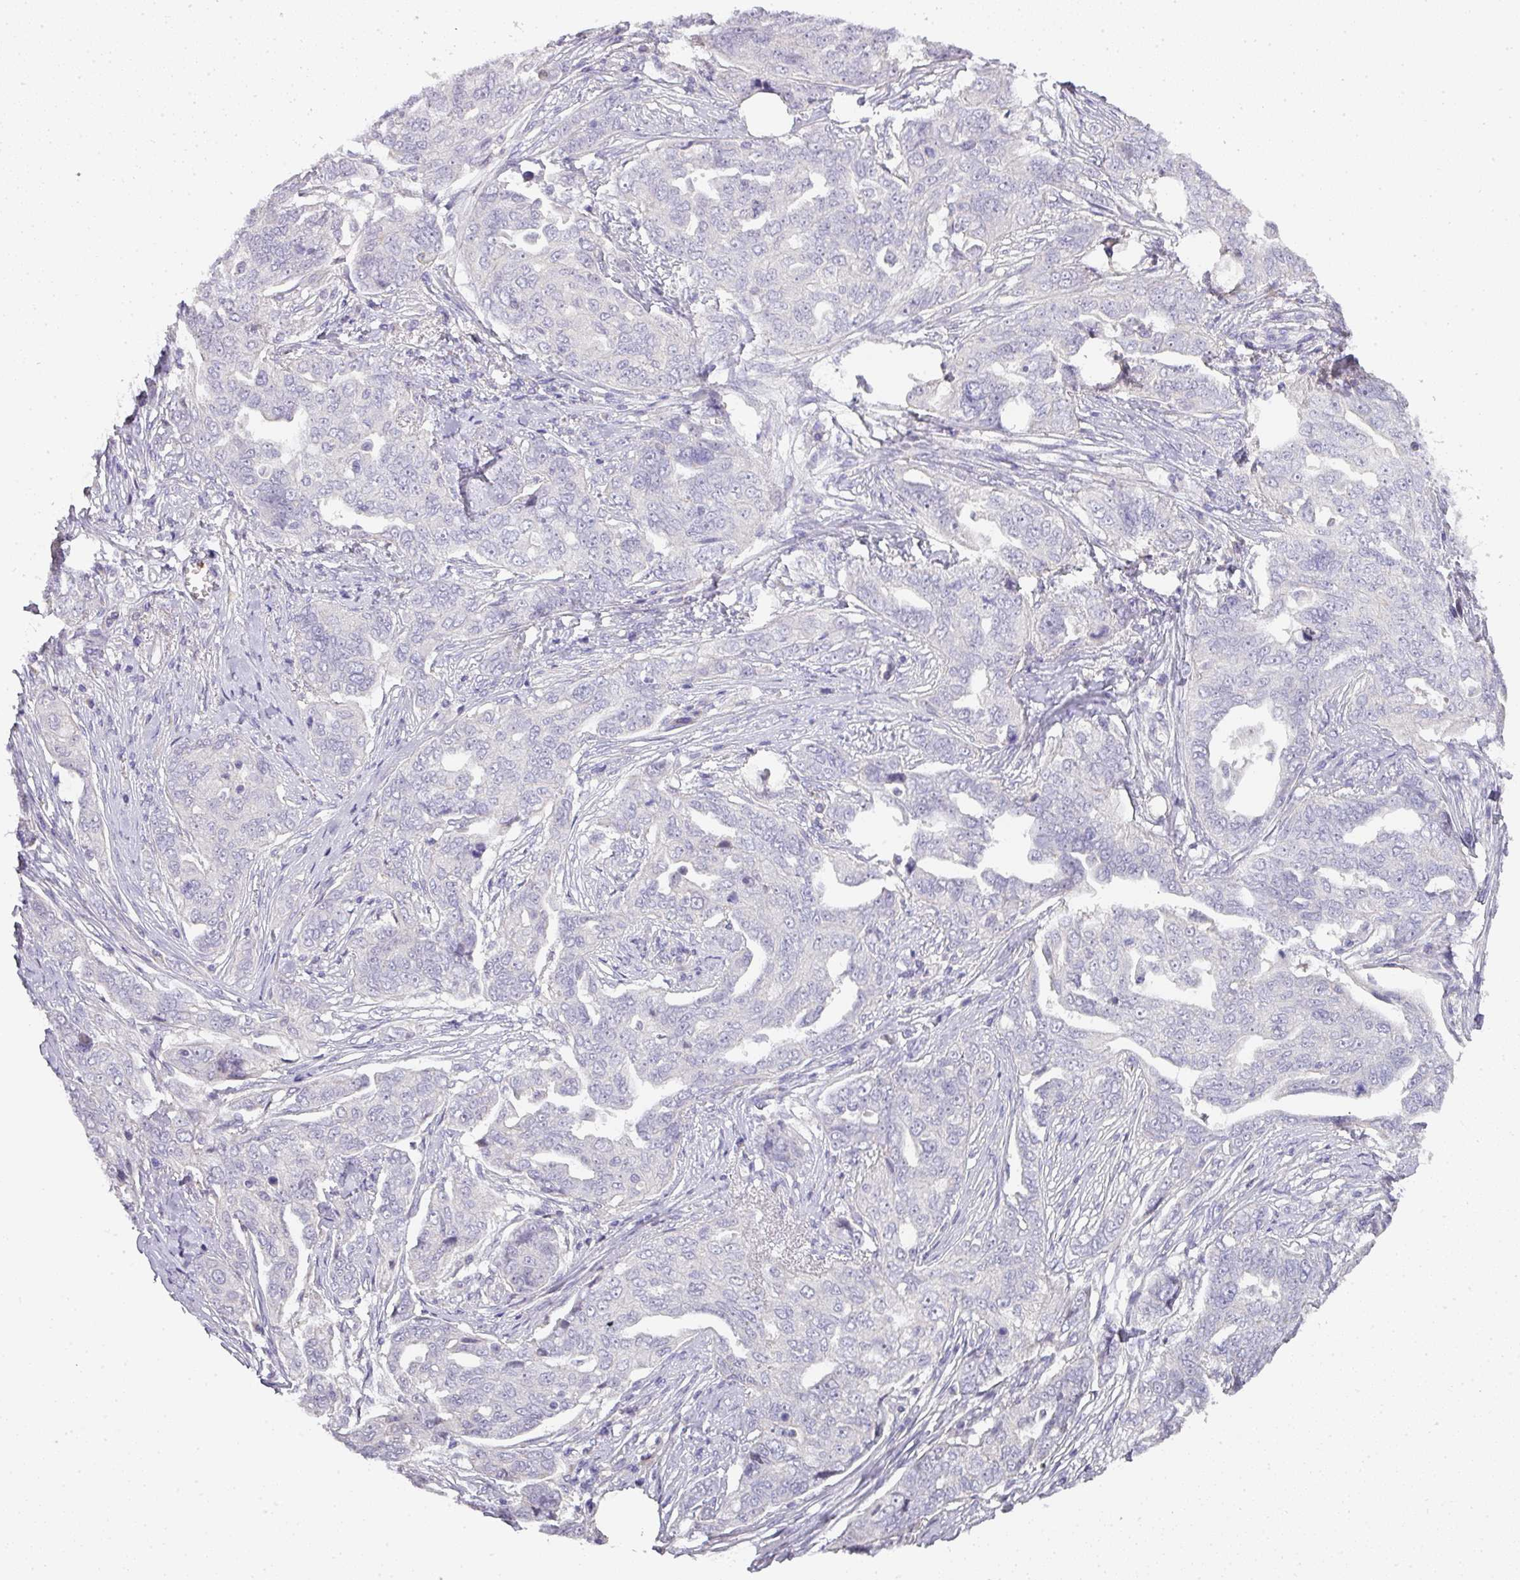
{"staining": {"intensity": "negative", "quantity": "none", "location": "none"}, "tissue": "ovarian cancer", "cell_type": "Tumor cells", "image_type": "cancer", "snomed": [{"axis": "morphology", "description": "Carcinoma, endometroid"}, {"axis": "topography", "description": "Ovary"}], "caption": "Immunohistochemical staining of human ovarian cancer (endometroid carcinoma) exhibits no significant staining in tumor cells.", "gene": "HHEX", "patient": {"sex": "female", "age": 70}}